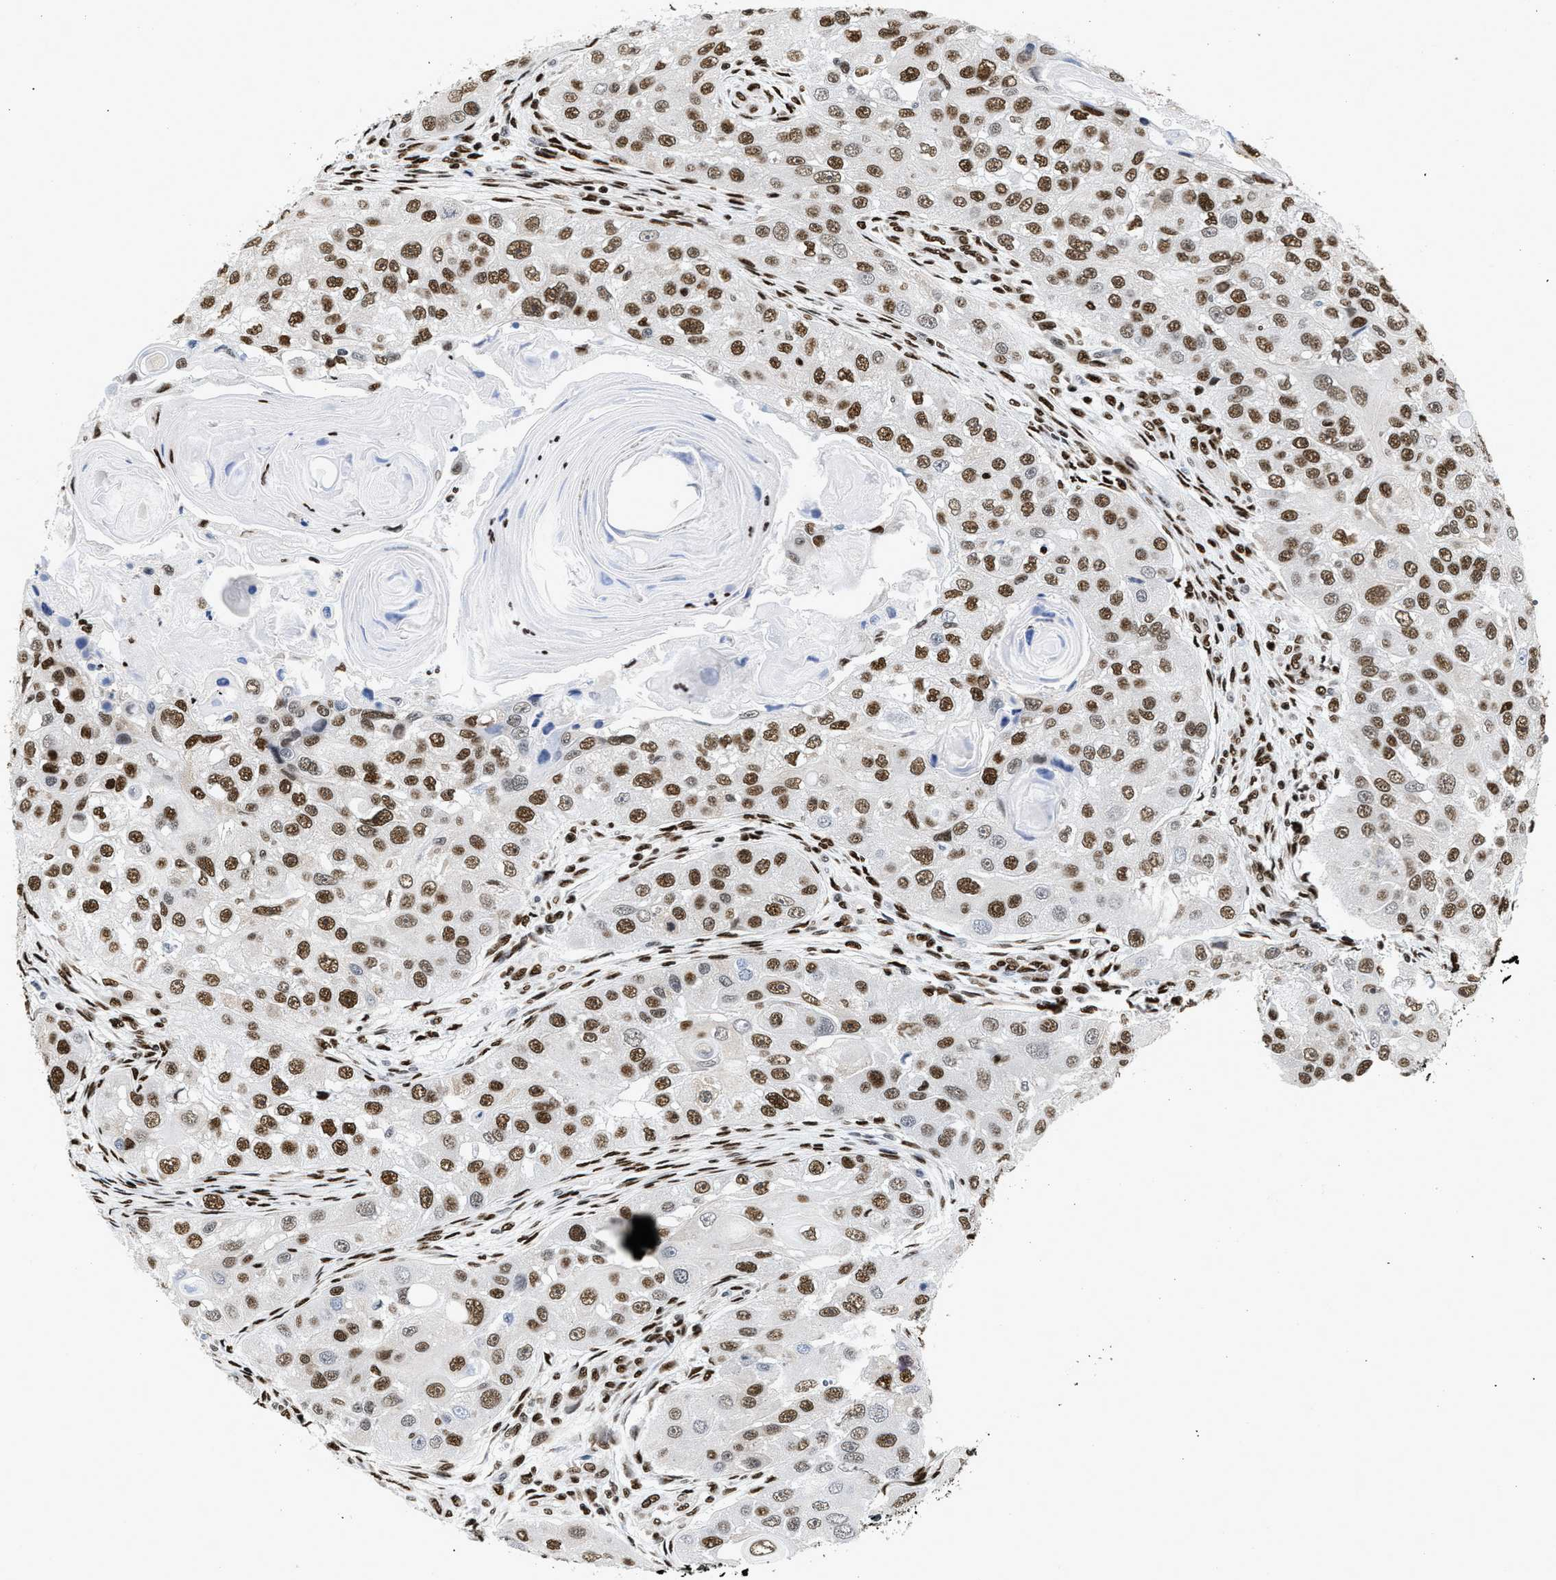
{"staining": {"intensity": "moderate", "quantity": ">75%", "location": "nuclear"}, "tissue": "head and neck cancer", "cell_type": "Tumor cells", "image_type": "cancer", "snomed": [{"axis": "morphology", "description": "Normal tissue, NOS"}, {"axis": "morphology", "description": "Squamous cell carcinoma, NOS"}, {"axis": "topography", "description": "Skeletal muscle"}, {"axis": "topography", "description": "Head-Neck"}], "caption": "DAB (3,3'-diaminobenzidine) immunohistochemical staining of human head and neck cancer (squamous cell carcinoma) exhibits moderate nuclear protein staining in about >75% of tumor cells. (DAB IHC, brown staining for protein, blue staining for nuclei).", "gene": "CREB1", "patient": {"sex": "male", "age": 51}}